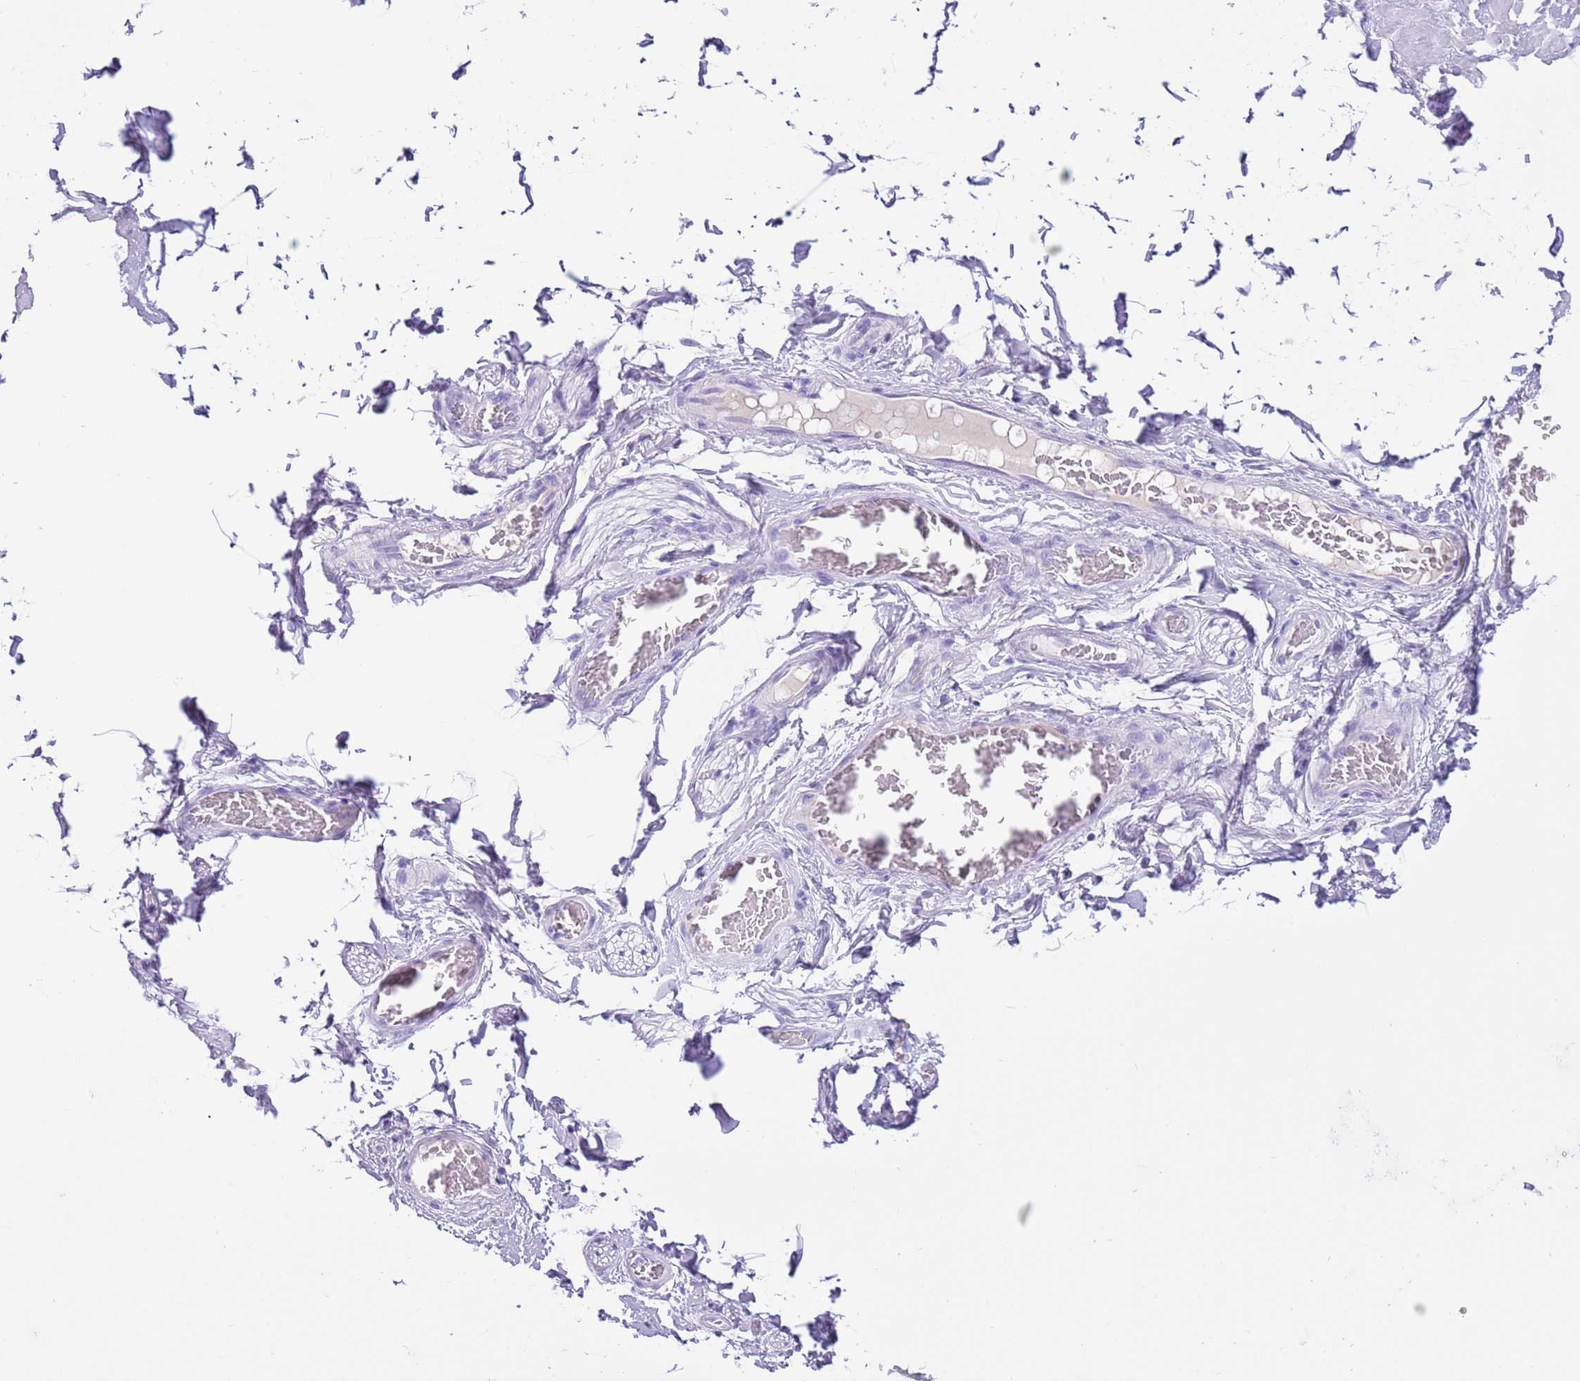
{"staining": {"intensity": "negative", "quantity": "none", "location": "none"}, "tissue": "adipose tissue", "cell_type": "Adipocytes", "image_type": "normal", "snomed": [{"axis": "morphology", "description": "Normal tissue, NOS"}, {"axis": "topography", "description": "Soft tissue"}, {"axis": "topography", "description": "Adipose tissue"}, {"axis": "topography", "description": "Vascular tissue"}, {"axis": "topography", "description": "Peripheral nerve tissue"}], "caption": "Immunohistochemistry (IHC) histopathology image of benign human adipose tissue stained for a protein (brown), which shows no staining in adipocytes.", "gene": "TBC1D10B", "patient": {"sex": "male", "age": 46}}